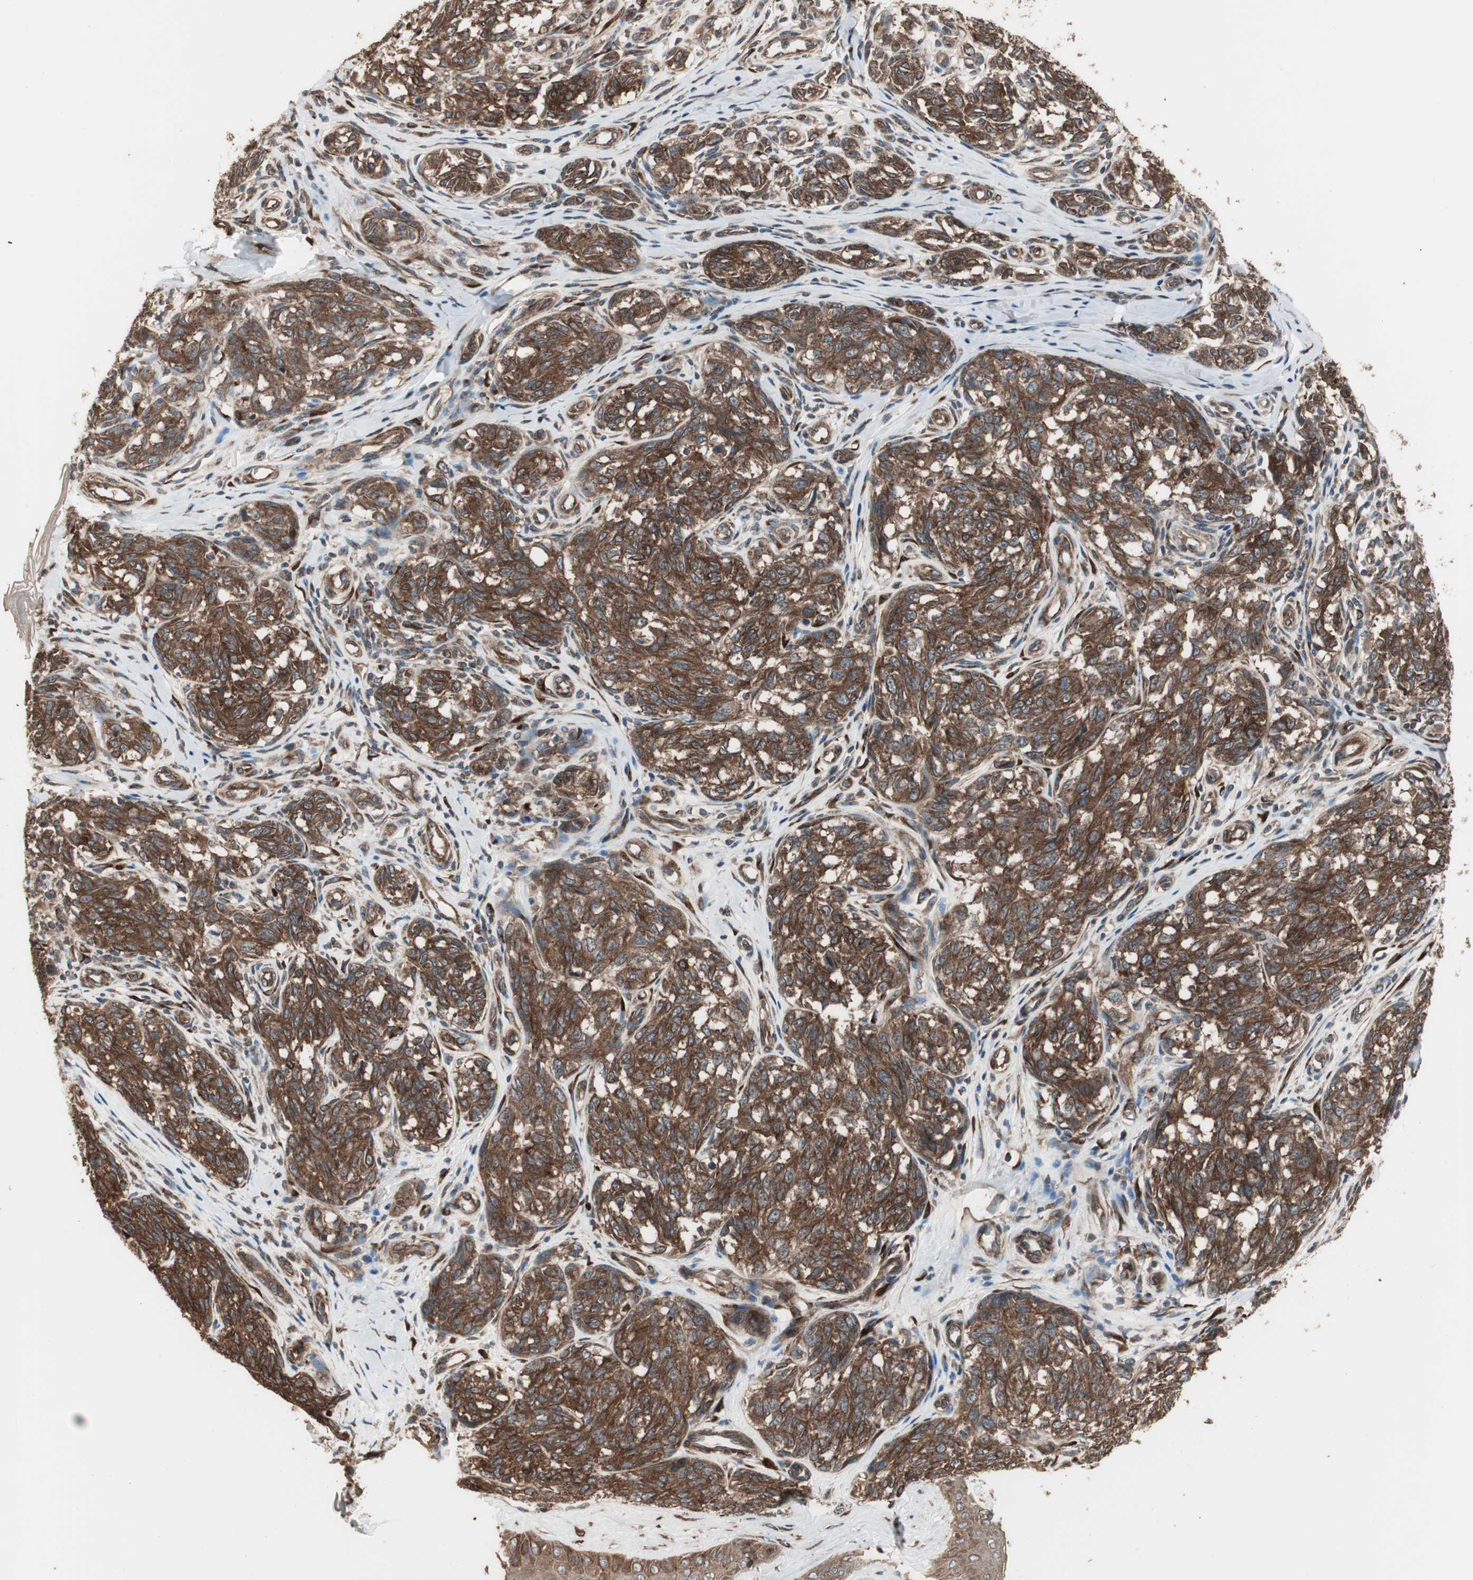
{"staining": {"intensity": "strong", "quantity": ">75%", "location": "cytoplasmic/membranous"}, "tissue": "melanoma", "cell_type": "Tumor cells", "image_type": "cancer", "snomed": [{"axis": "morphology", "description": "Malignant melanoma, NOS"}, {"axis": "topography", "description": "Skin"}], "caption": "Approximately >75% of tumor cells in human melanoma demonstrate strong cytoplasmic/membranous protein positivity as visualized by brown immunohistochemical staining.", "gene": "LZTS1", "patient": {"sex": "female", "age": 64}}